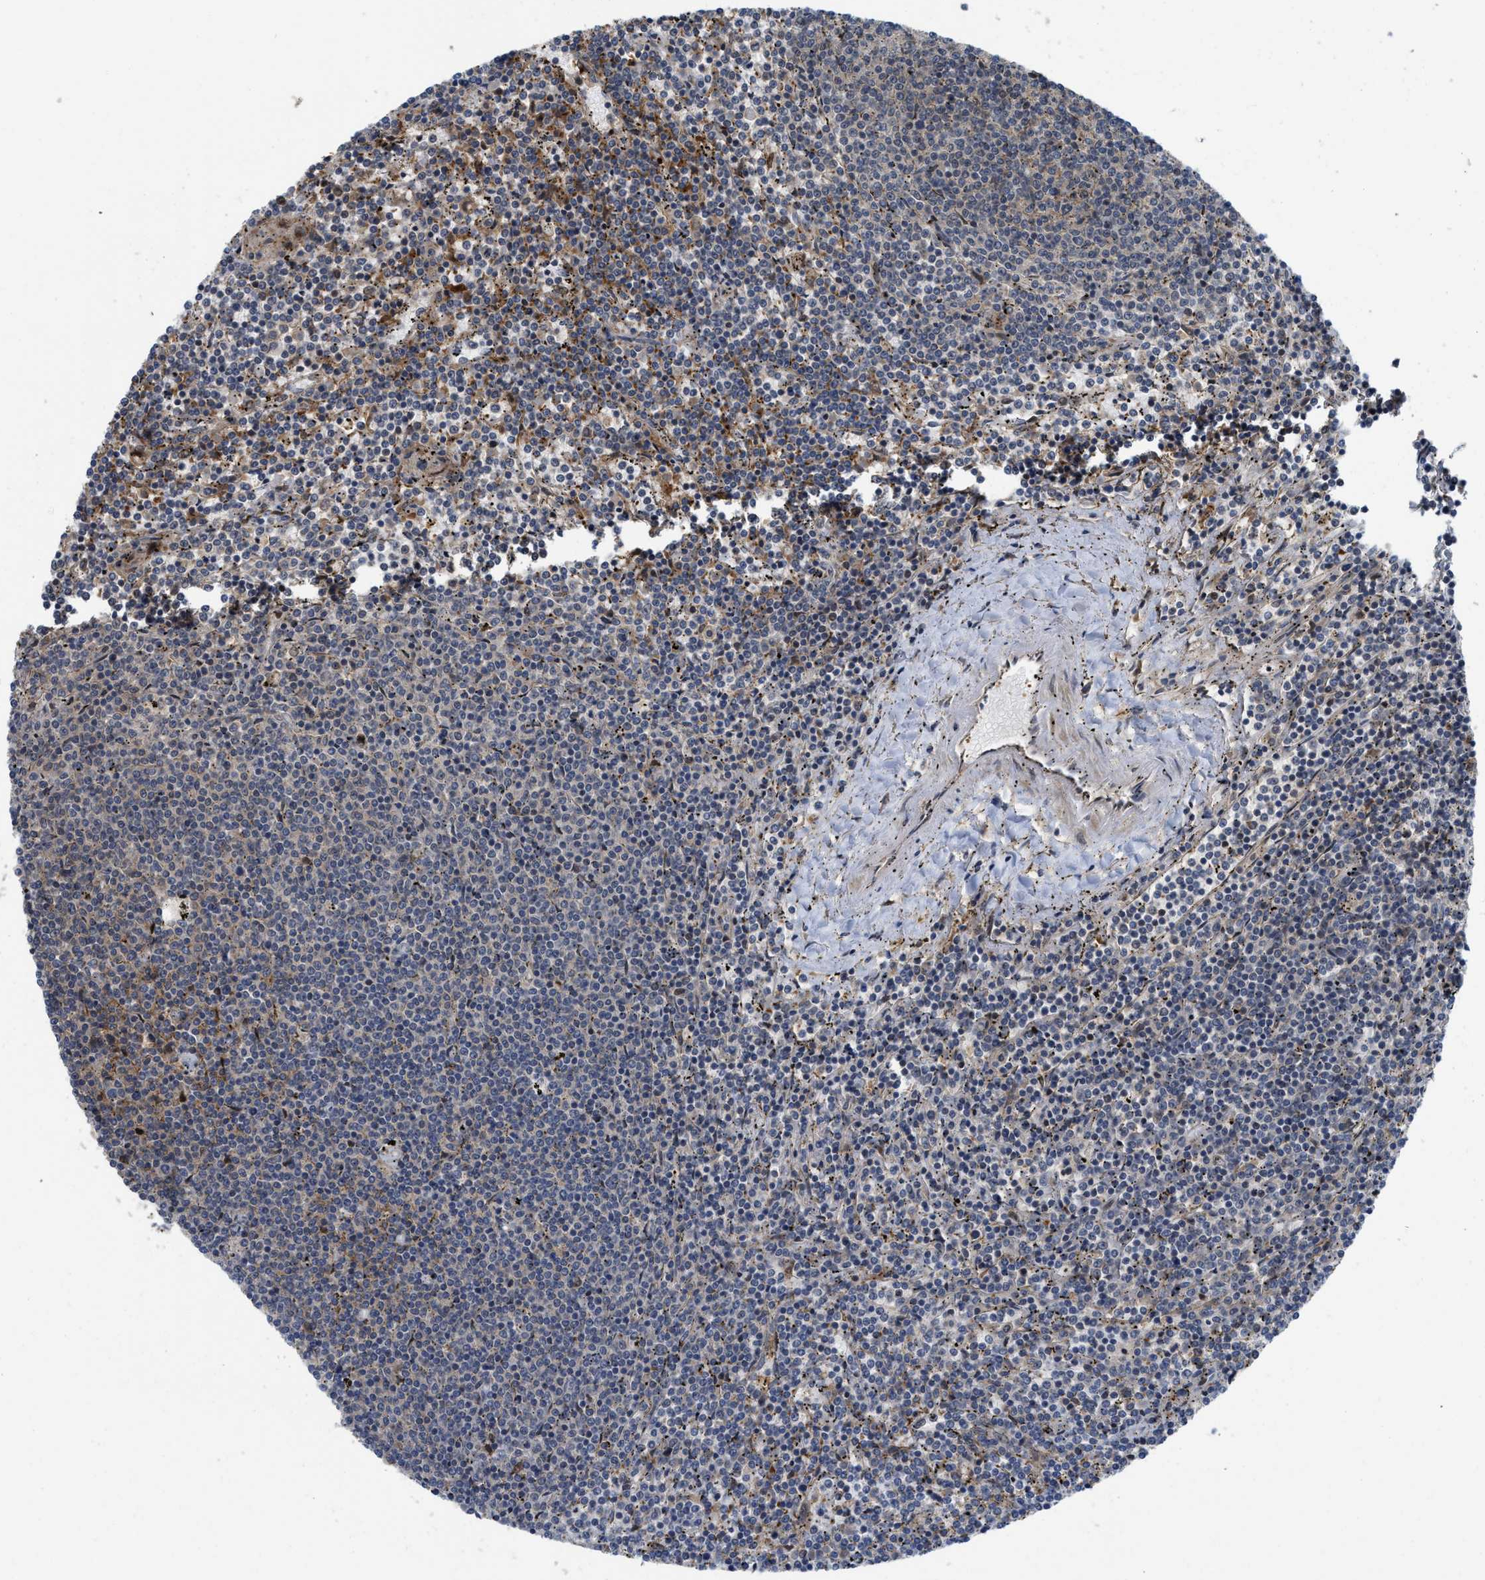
{"staining": {"intensity": "moderate", "quantity": "<25%", "location": "cytoplasmic/membranous"}, "tissue": "lymphoma", "cell_type": "Tumor cells", "image_type": "cancer", "snomed": [{"axis": "morphology", "description": "Malignant lymphoma, non-Hodgkin's type, Low grade"}, {"axis": "topography", "description": "Spleen"}], "caption": "Tumor cells reveal low levels of moderate cytoplasmic/membranous expression in about <25% of cells in lymphoma.", "gene": "DNAJC28", "patient": {"sex": "female", "age": 50}}